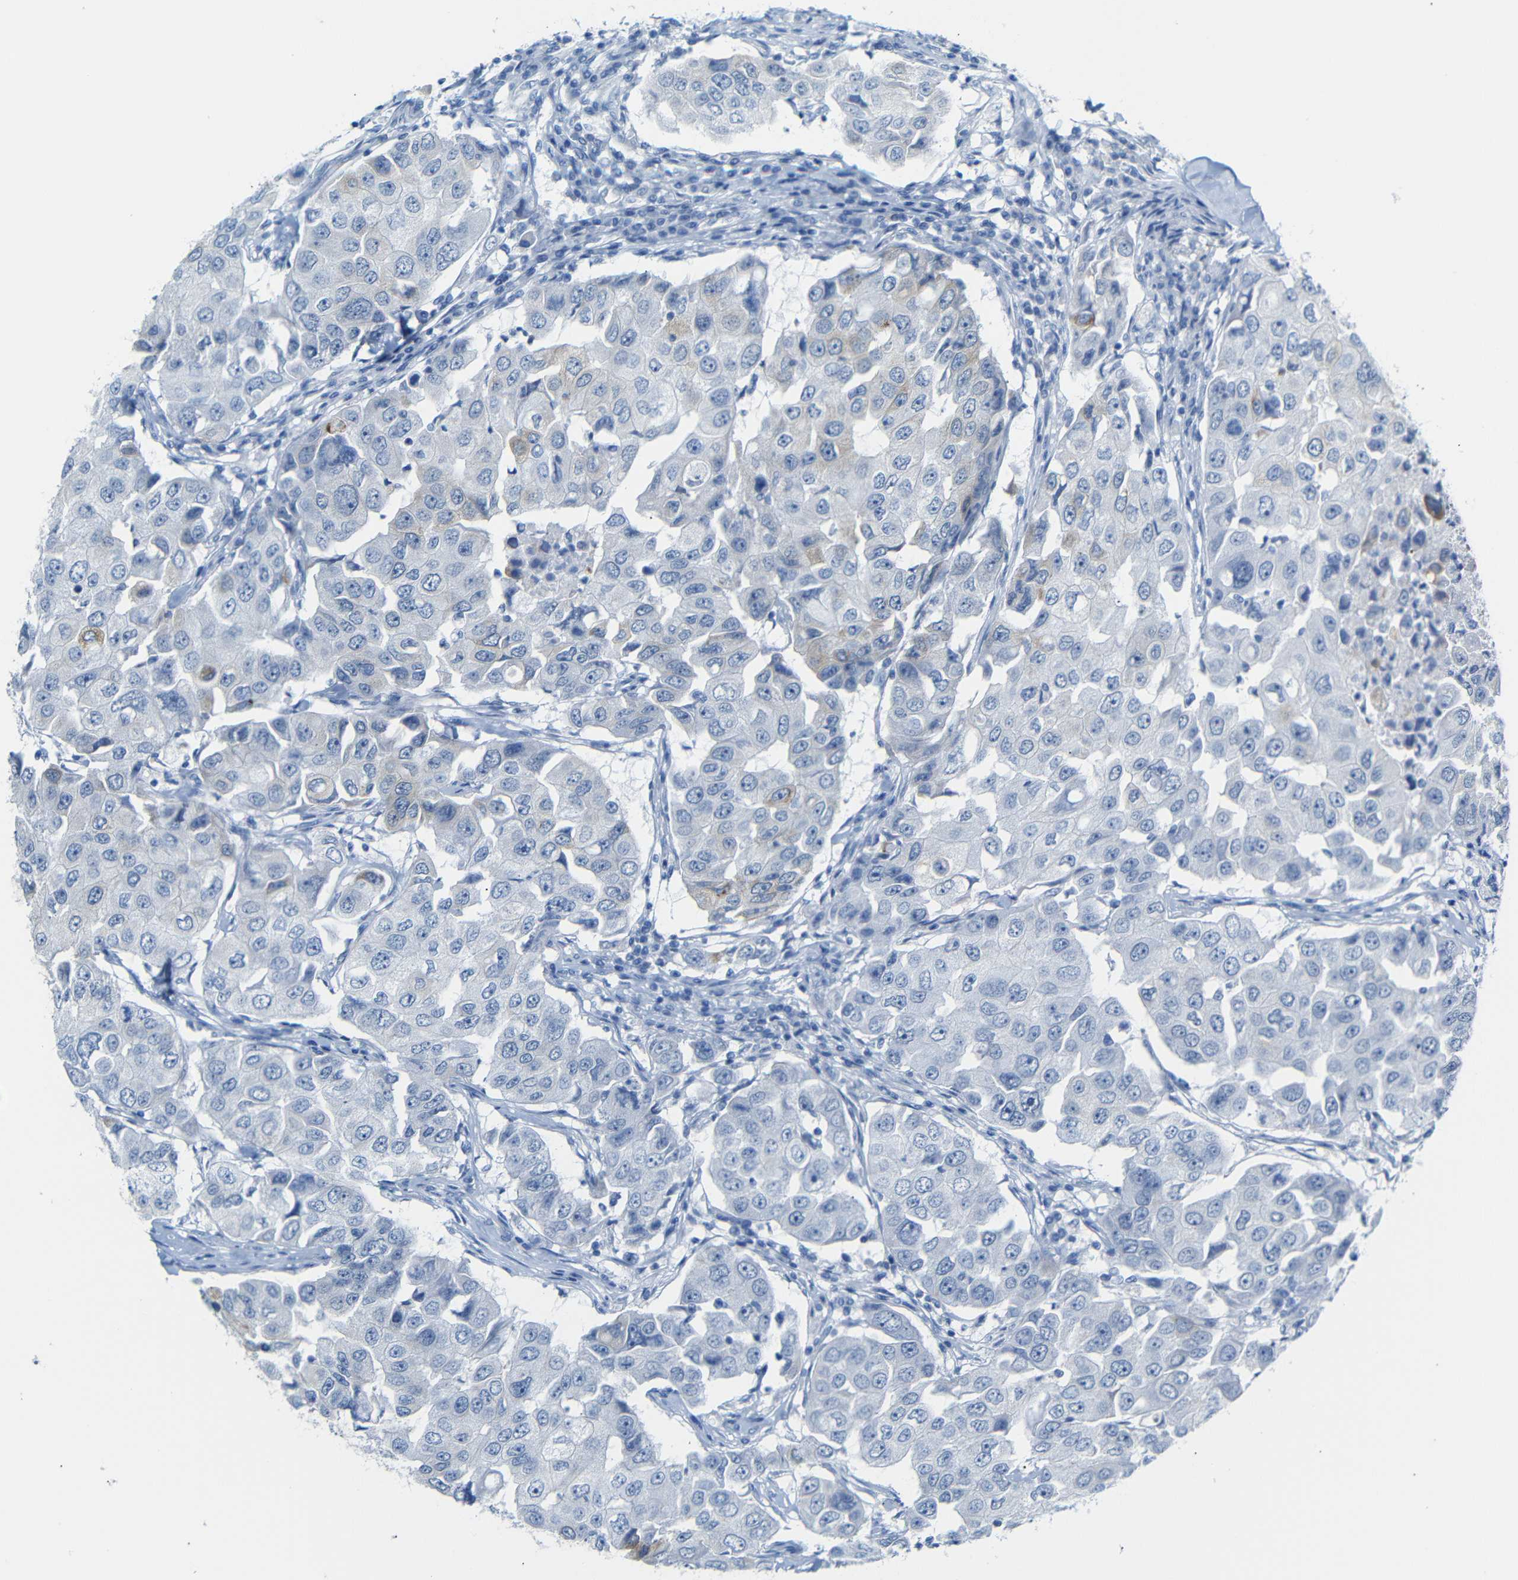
{"staining": {"intensity": "weak", "quantity": "<25%", "location": "cytoplasmic/membranous"}, "tissue": "breast cancer", "cell_type": "Tumor cells", "image_type": "cancer", "snomed": [{"axis": "morphology", "description": "Duct carcinoma"}, {"axis": "topography", "description": "Breast"}], "caption": "This is an immunohistochemistry (IHC) image of human intraductal carcinoma (breast). There is no positivity in tumor cells.", "gene": "DYNAP", "patient": {"sex": "female", "age": 27}}